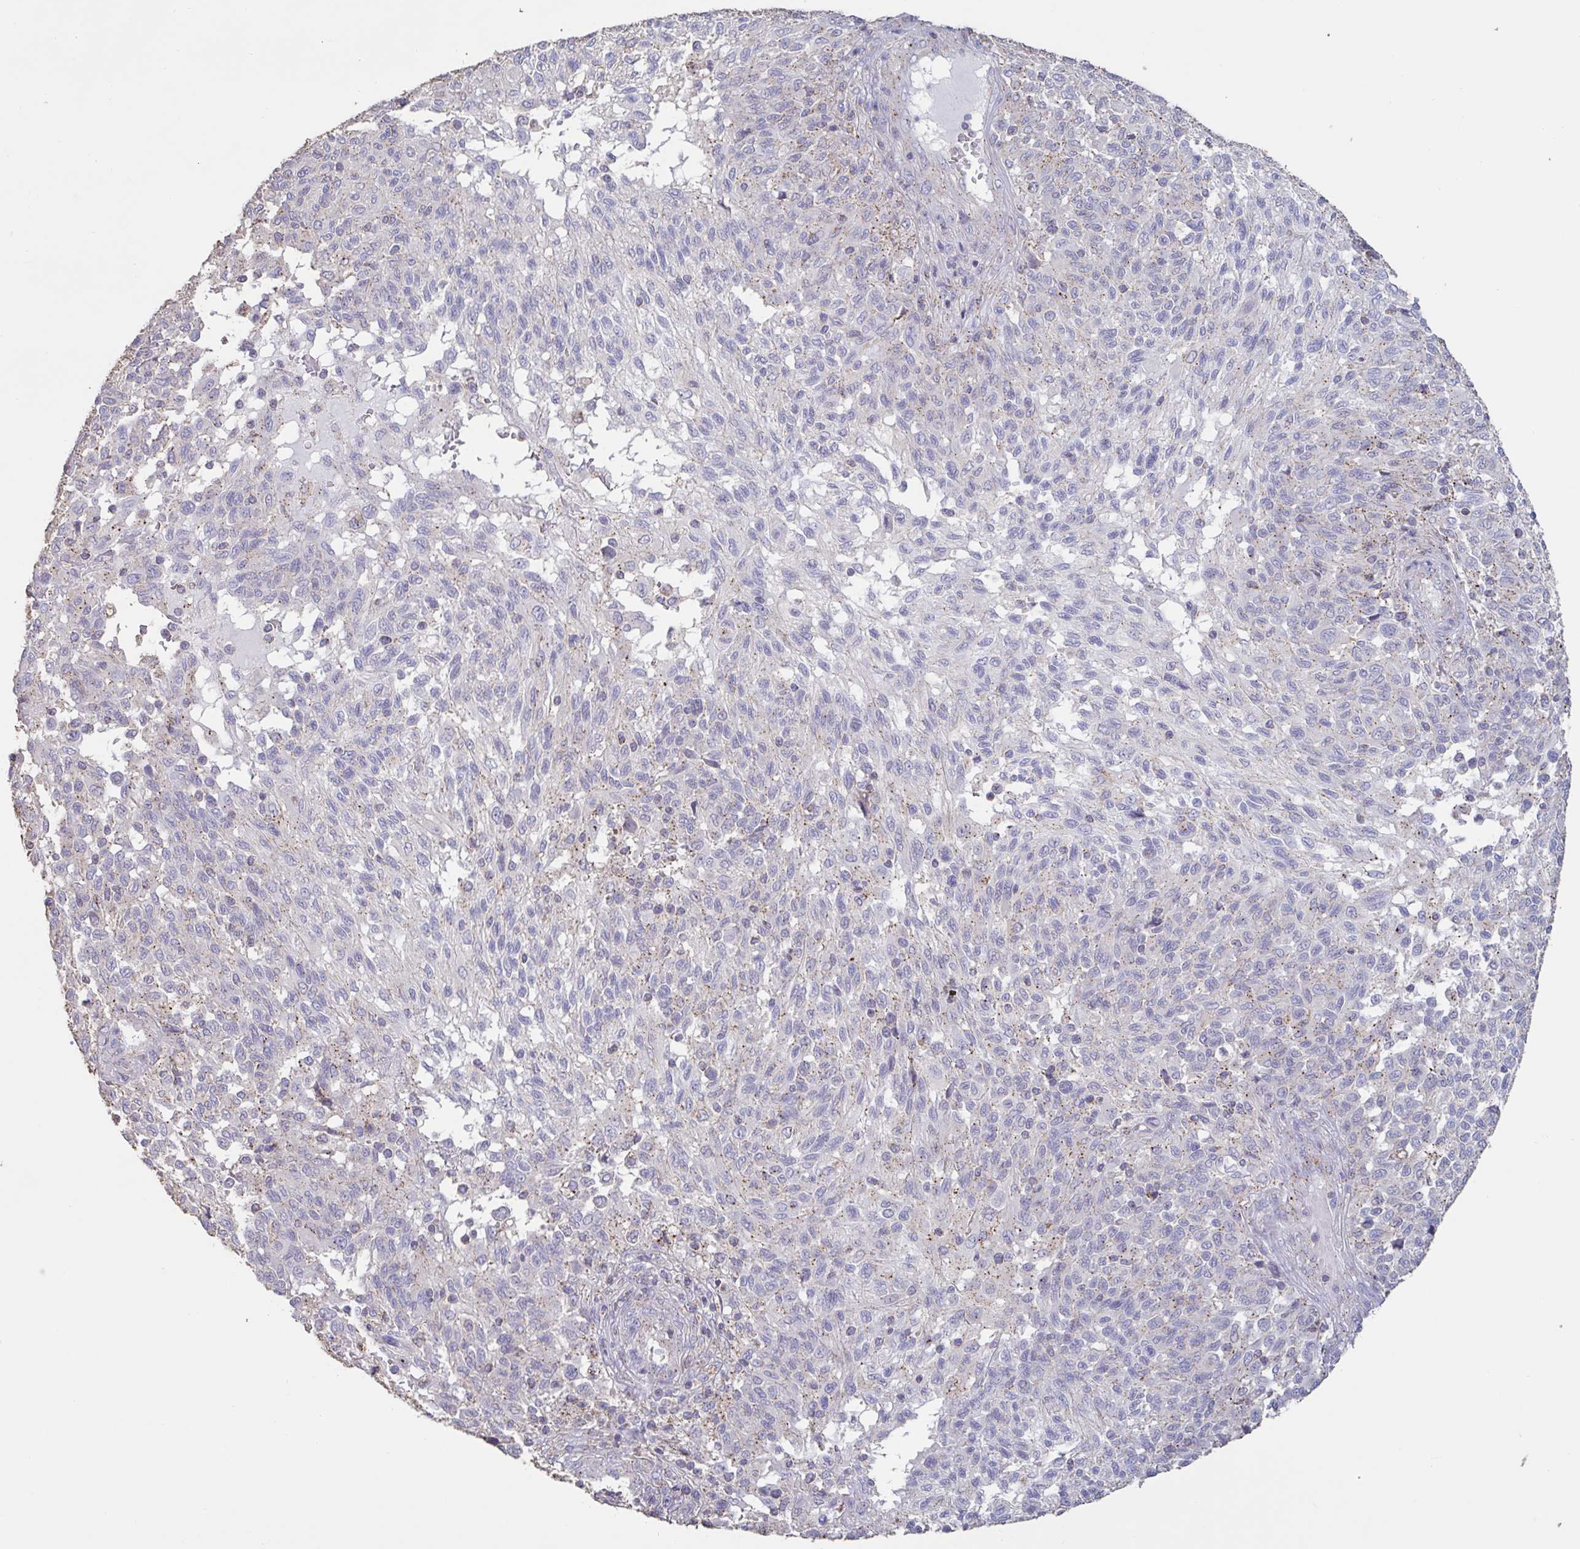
{"staining": {"intensity": "negative", "quantity": "none", "location": "none"}, "tissue": "melanoma", "cell_type": "Tumor cells", "image_type": "cancer", "snomed": [{"axis": "morphology", "description": "Malignant melanoma, NOS"}, {"axis": "topography", "description": "Skin"}], "caption": "Tumor cells are negative for protein expression in human melanoma. (Brightfield microscopy of DAB immunohistochemistry at high magnification).", "gene": "CHMP5", "patient": {"sex": "male", "age": 66}}